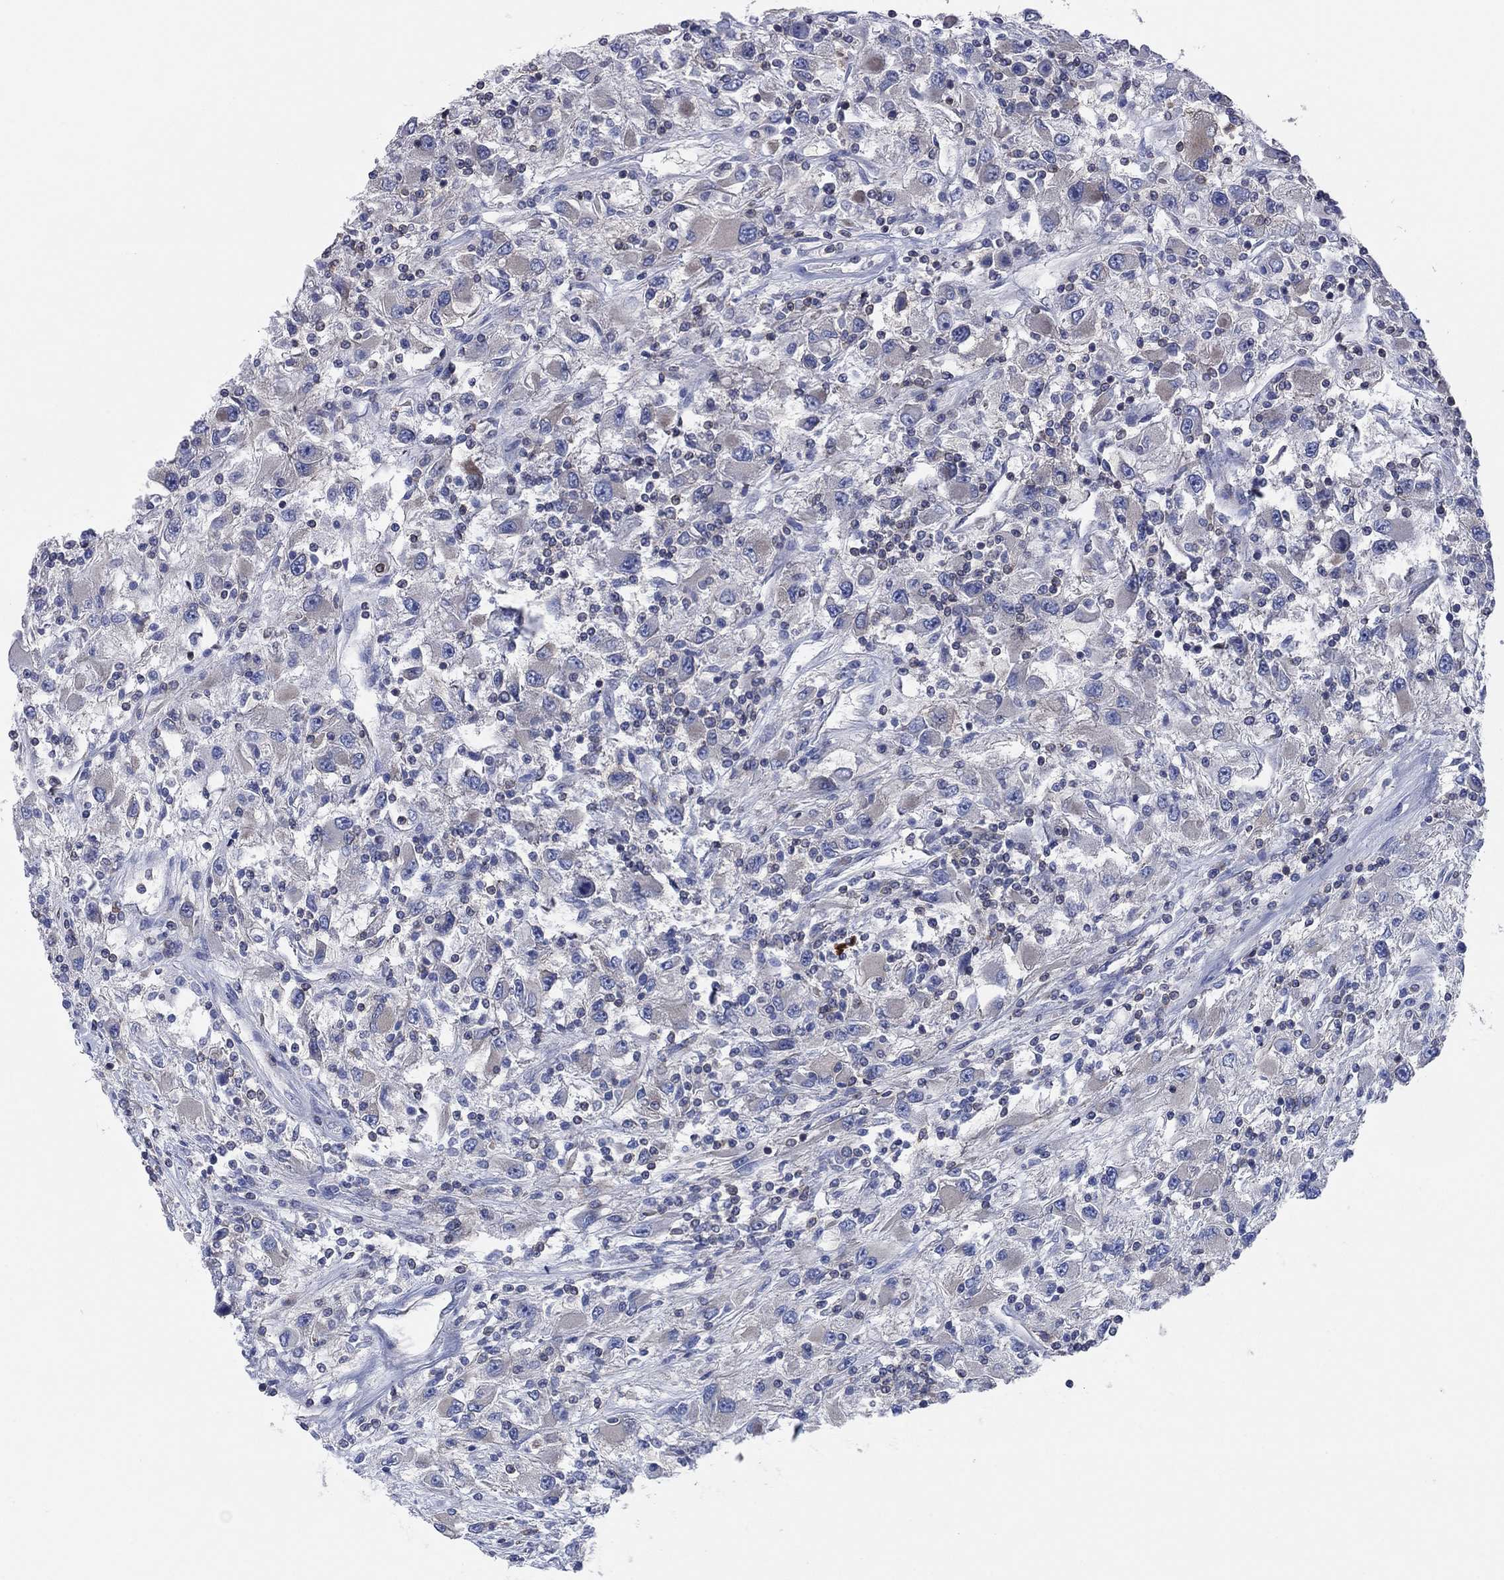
{"staining": {"intensity": "negative", "quantity": "none", "location": "none"}, "tissue": "renal cancer", "cell_type": "Tumor cells", "image_type": "cancer", "snomed": [{"axis": "morphology", "description": "Adenocarcinoma, NOS"}, {"axis": "topography", "description": "Kidney"}], "caption": "An image of renal cancer (adenocarcinoma) stained for a protein demonstrates no brown staining in tumor cells. (Brightfield microscopy of DAB IHC at high magnification).", "gene": "PVR", "patient": {"sex": "female", "age": 67}}